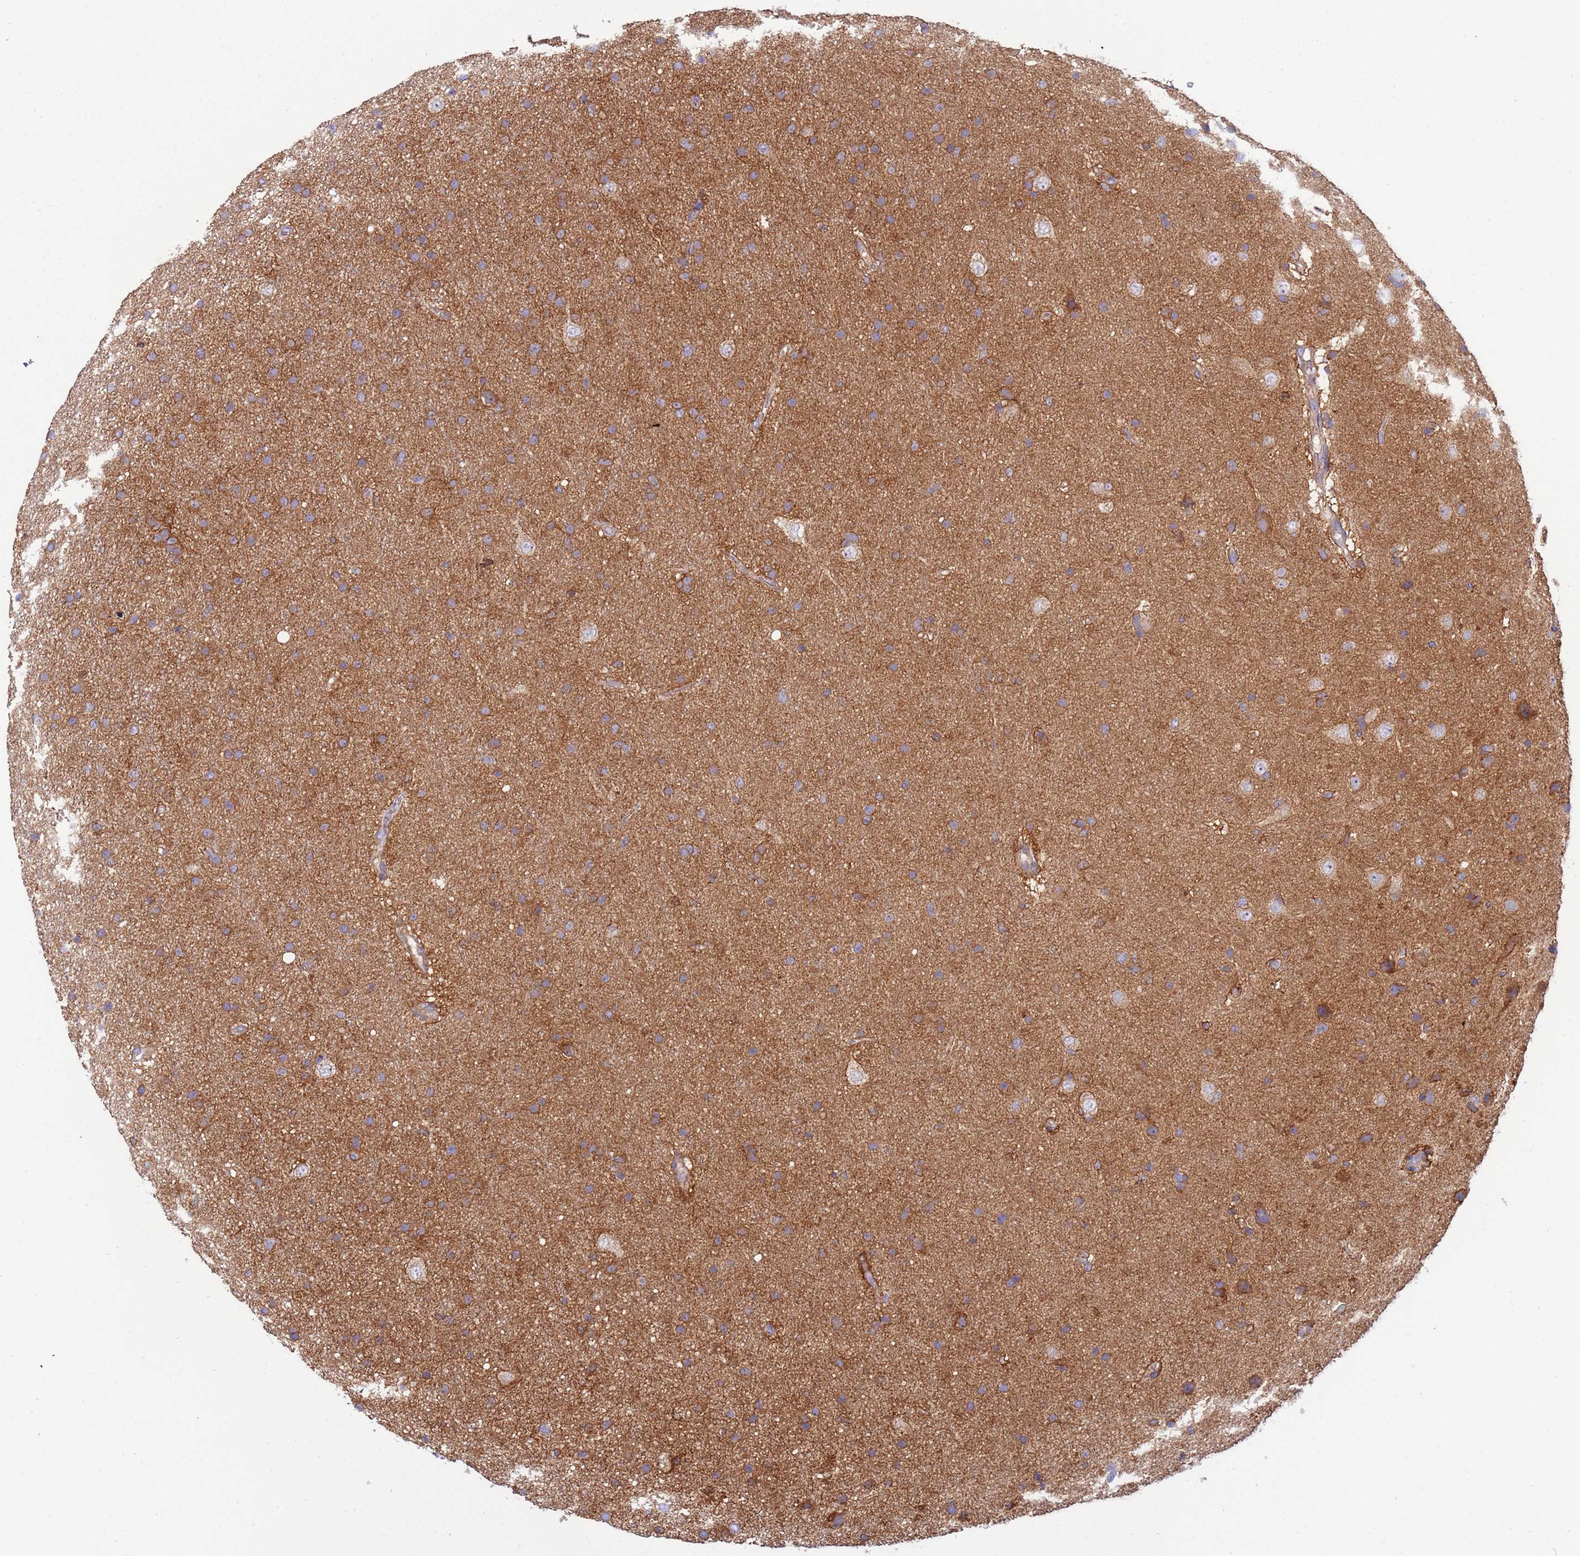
{"staining": {"intensity": "moderate", "quantity": ">75%", "location": "cytoplasmic/membranous"}, "tissue": "glioma", "cell_type": "Tumor cells", "image_type": "cancer", "snomed": [{"axis": "morphology", "description": "Glioma, malignant, Low grade"}, {"axis": "topography", "description": "Cerebral cortex"}], "caption": "Approximately >75% of tumor cells in human low-grade glioma (malignant) show moderate cytoplasmic/membranous protein expression as visualized by brown immunohistochemical staining.", "gene": "UQCRQ", "patient": {"sex": "female", "age": 39}}